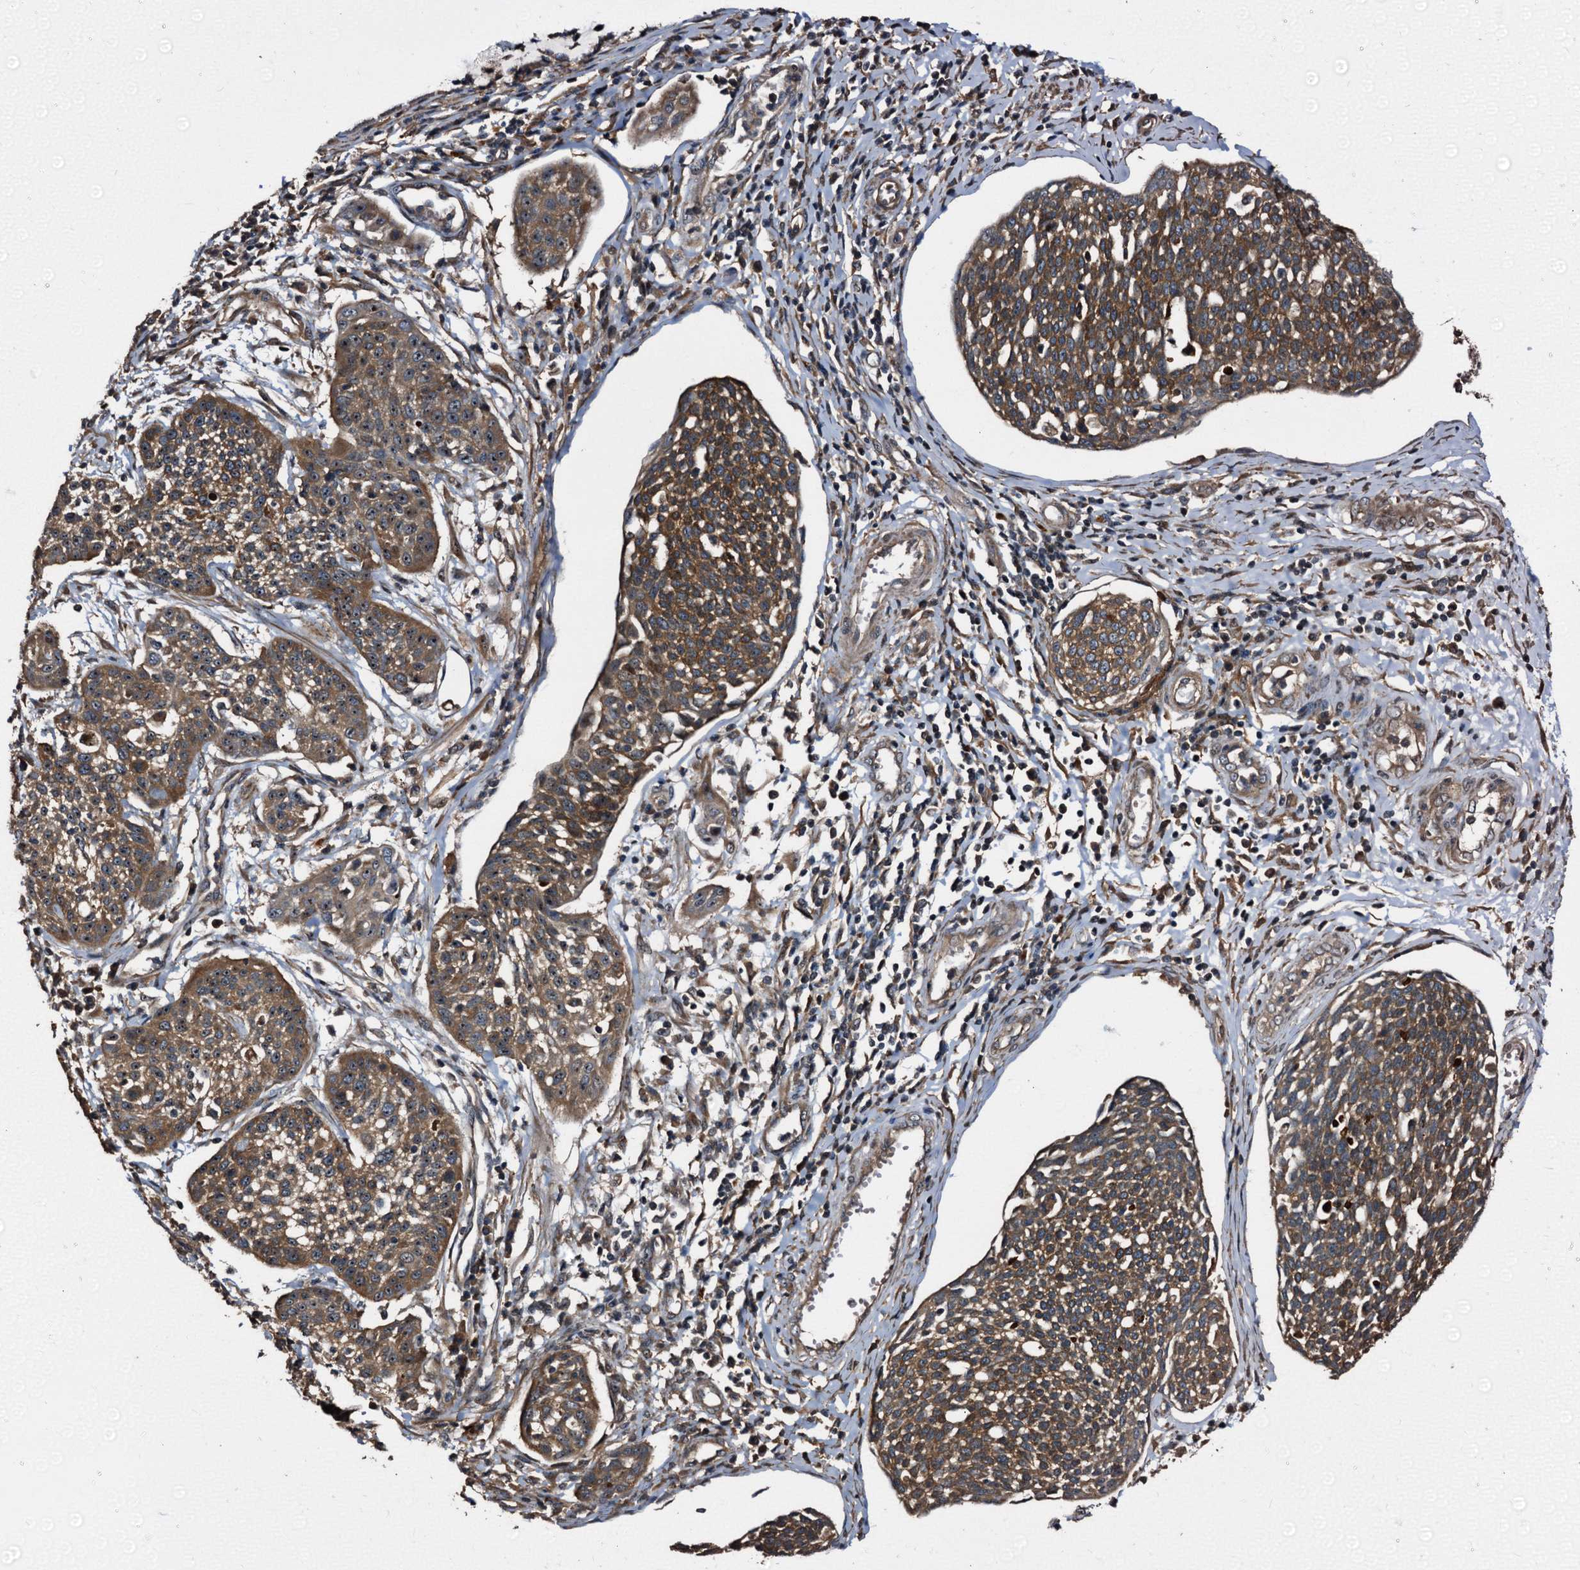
{"staining": {"intensity": "moderate", "quantity": ">75%", "location": "cytoplasmic/membranous"}, "tissue": "cervical cancer", "cell_type": "Tumor cells", "image_type": "cancer", "snomed": [{"axis": "morphology", "description": "Squamous cell carcinoma, NOS"}, {"axis": "topography", "description": "Cervix"}], "caption": "There is medium levels of moderate cytoplasmic/membranous expression in tumor cells of cervical cancer (squamous cell carcinoma), as demonstrated by immunohistochemical staining (brown color).", "gene": "PEX5", "patient": {"sex": "female", "age": 34}}